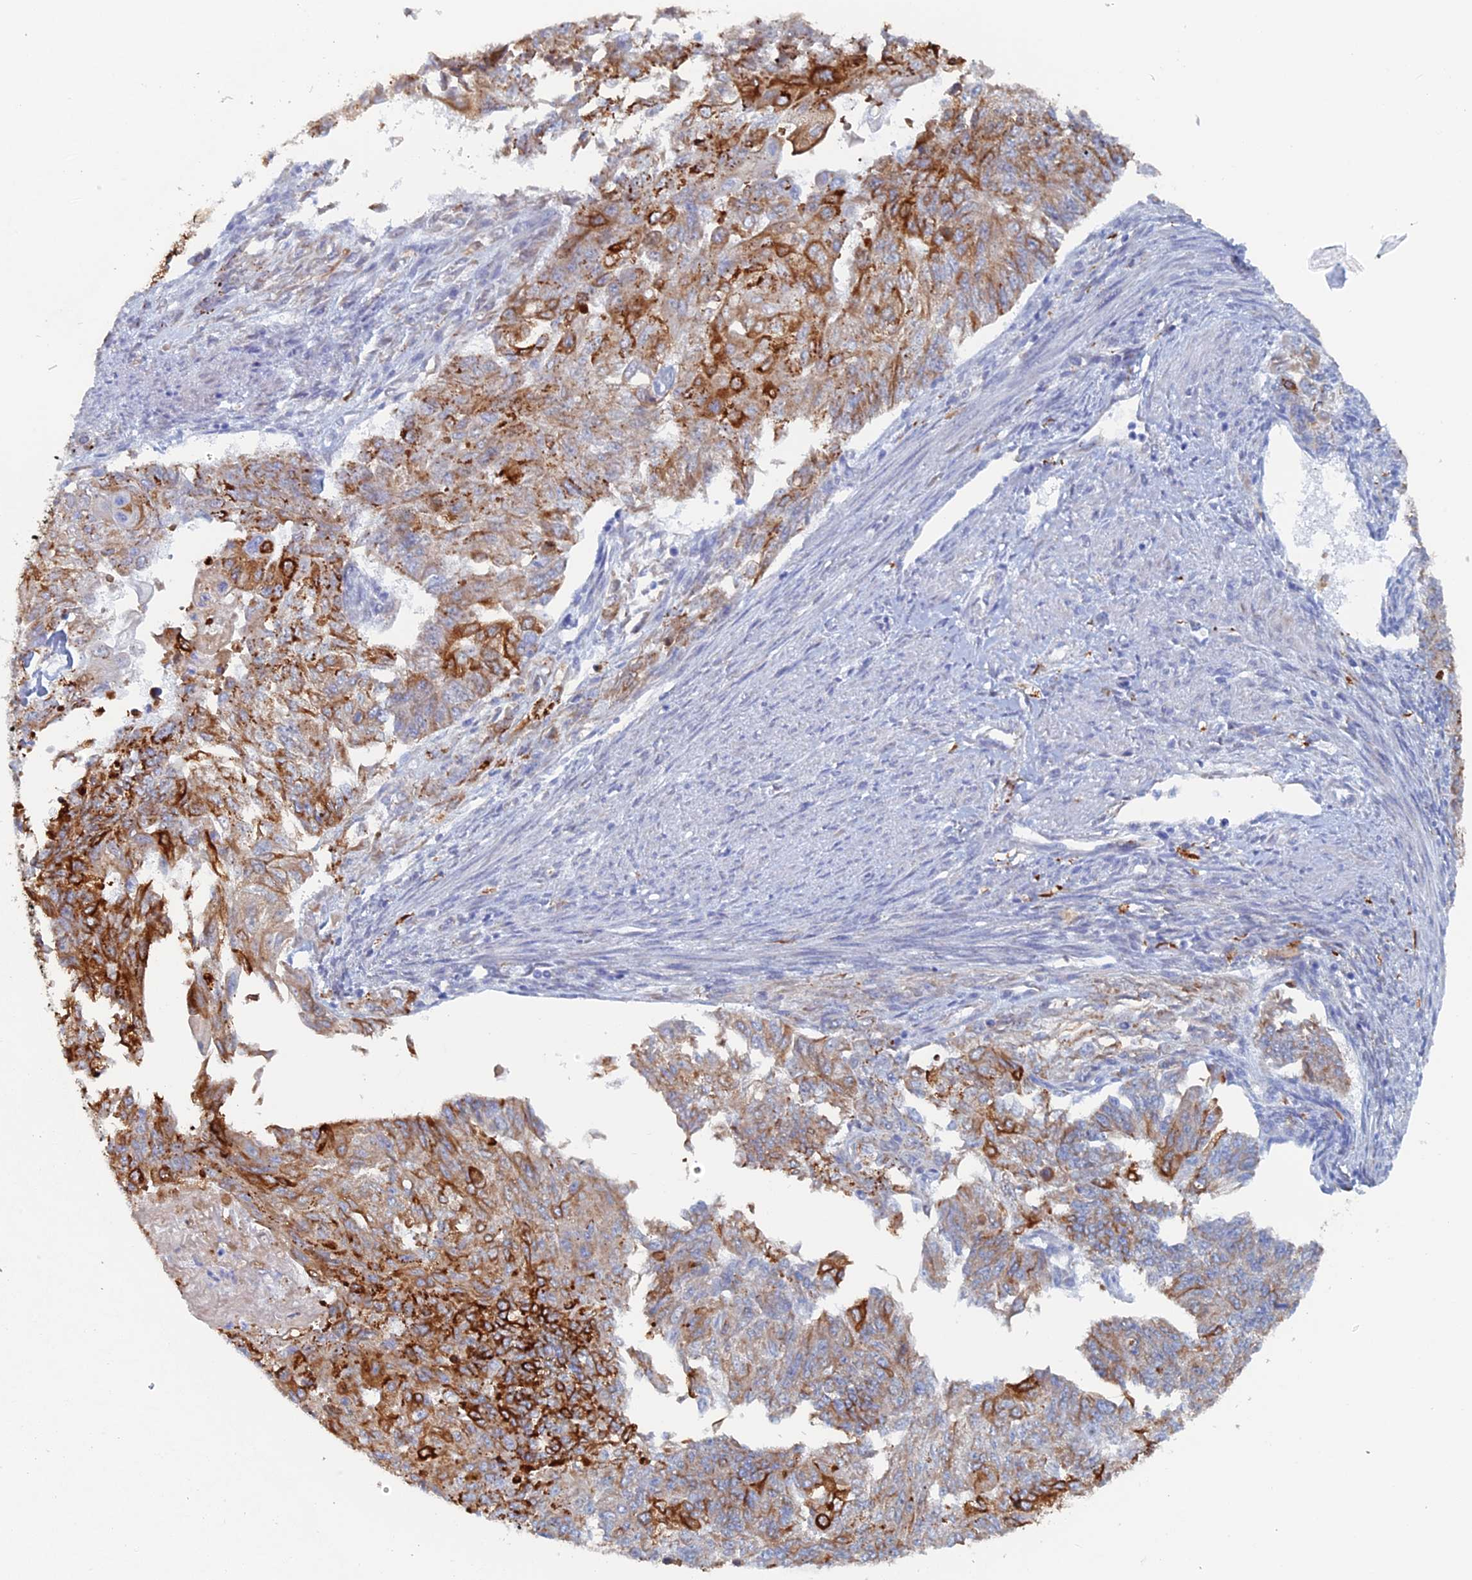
{"staining": {"intensity": "strong", "quantity": "25%-75%", "location": "cytoplasmic/membranous"}, "tissue": "endometrial cancer", "cell_type": "Tumor cells", "image_type": "cancer", "snomed": [{"axis": "morphology", "description": "Adenocarcinoma, NOS"}, {"axis": "topography", "description": "Endometrium"}], "caption": "The micrograph displays staining of endometrial adenocarcinoma, revealing strong cytoplasmic/membranous protein staining (brown color) within tumor cells.", "gene": "COG7", "patient": {"sex": "female", "age": 32}}